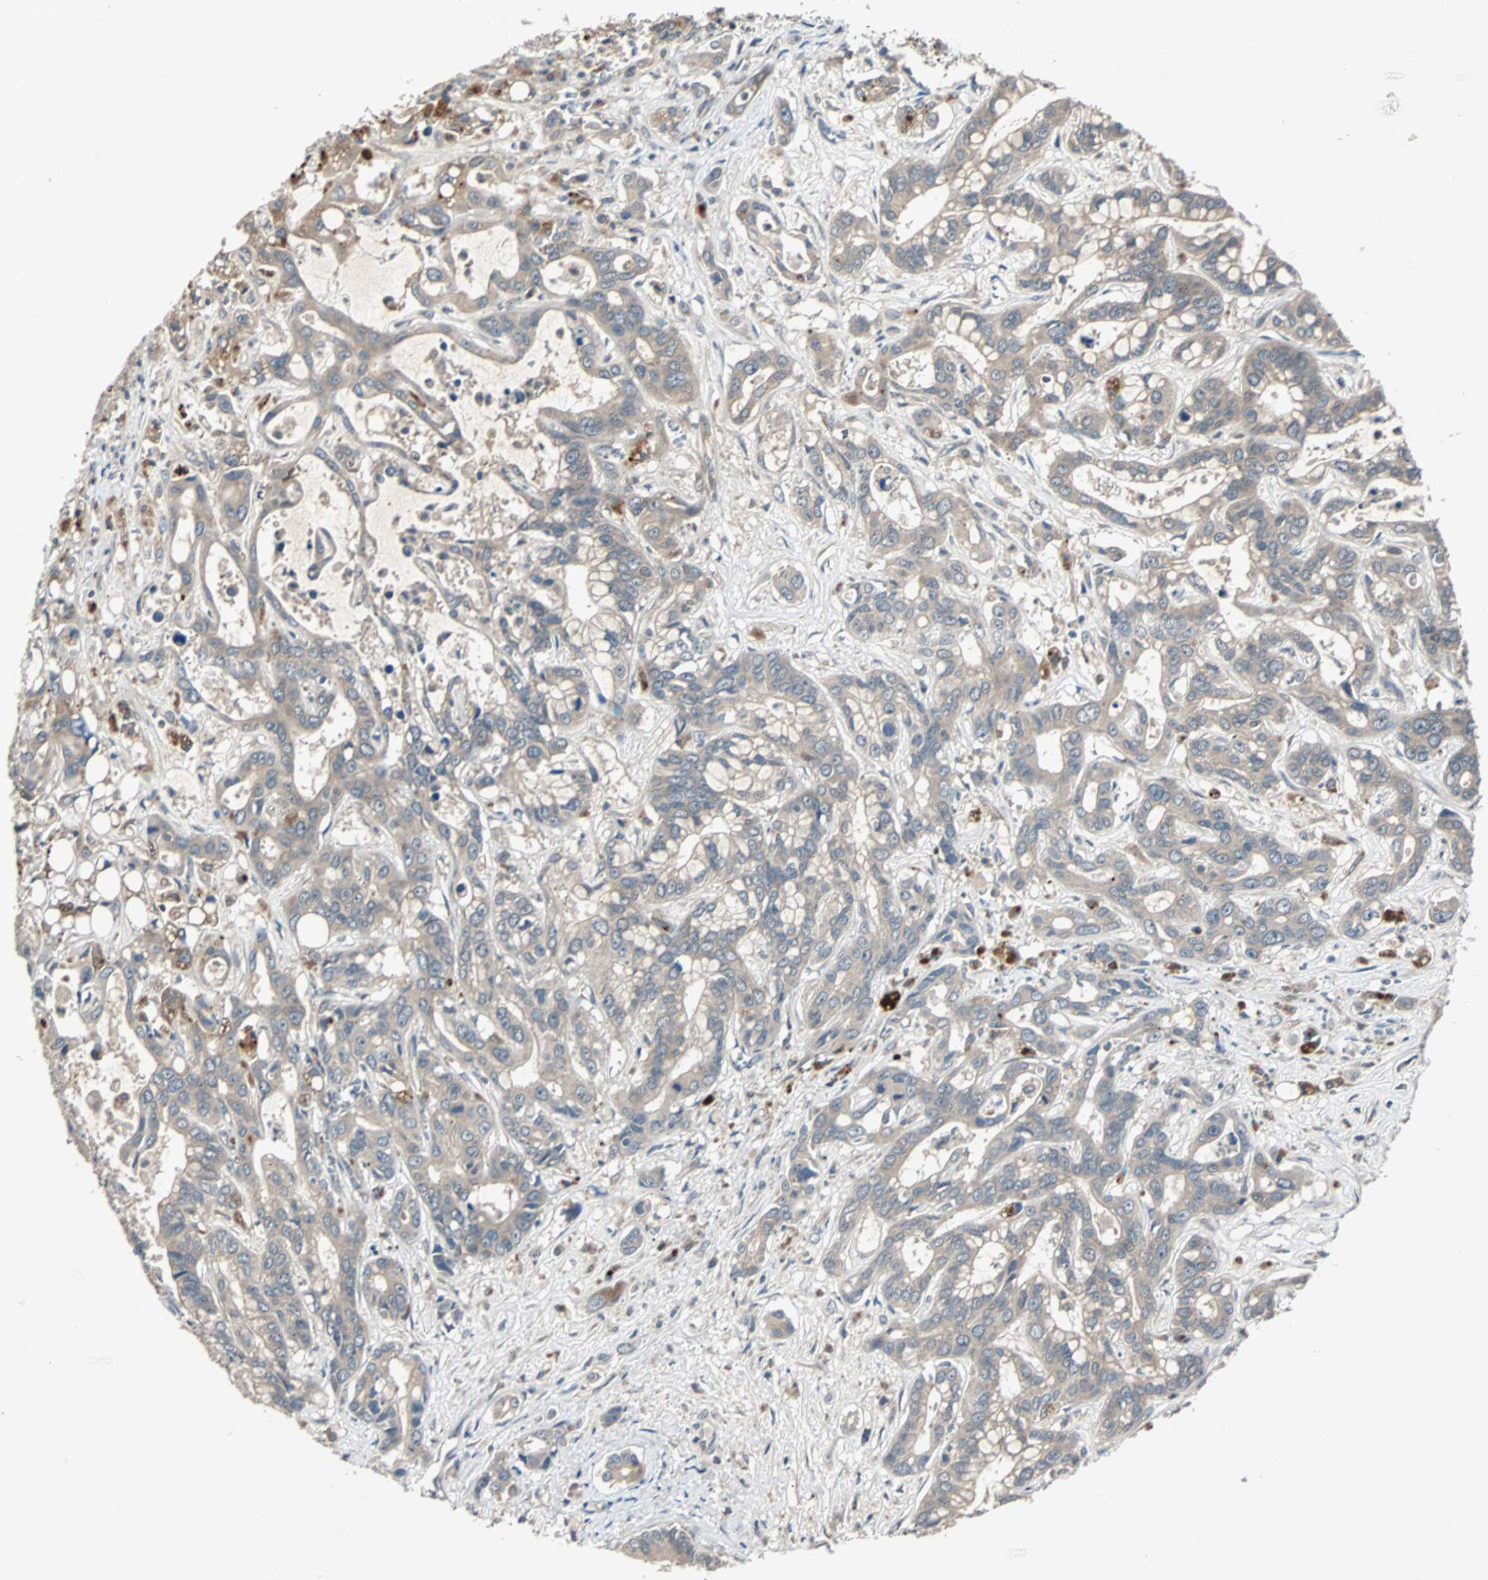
{"staining": {"intensity": "moderate", "quantity": ">75%", "location": "cytoplasmic/membranous"}, "tissue": "liver cancer", "cell_type": "Tumor cells", "image_type": "cancer", "snomed": [{"axis": "morphology", "description": "Cholangiocarcinoma"}, {"axis": "topography", "description": "Liver"}], "caption": "This is an image of IHC staining of liver cancer, which shows moderate positivity in the cytoplasmic/membranous of tumor cells.", "gene": "ARF1", "patient": {"sex": "female", "age": 65}}